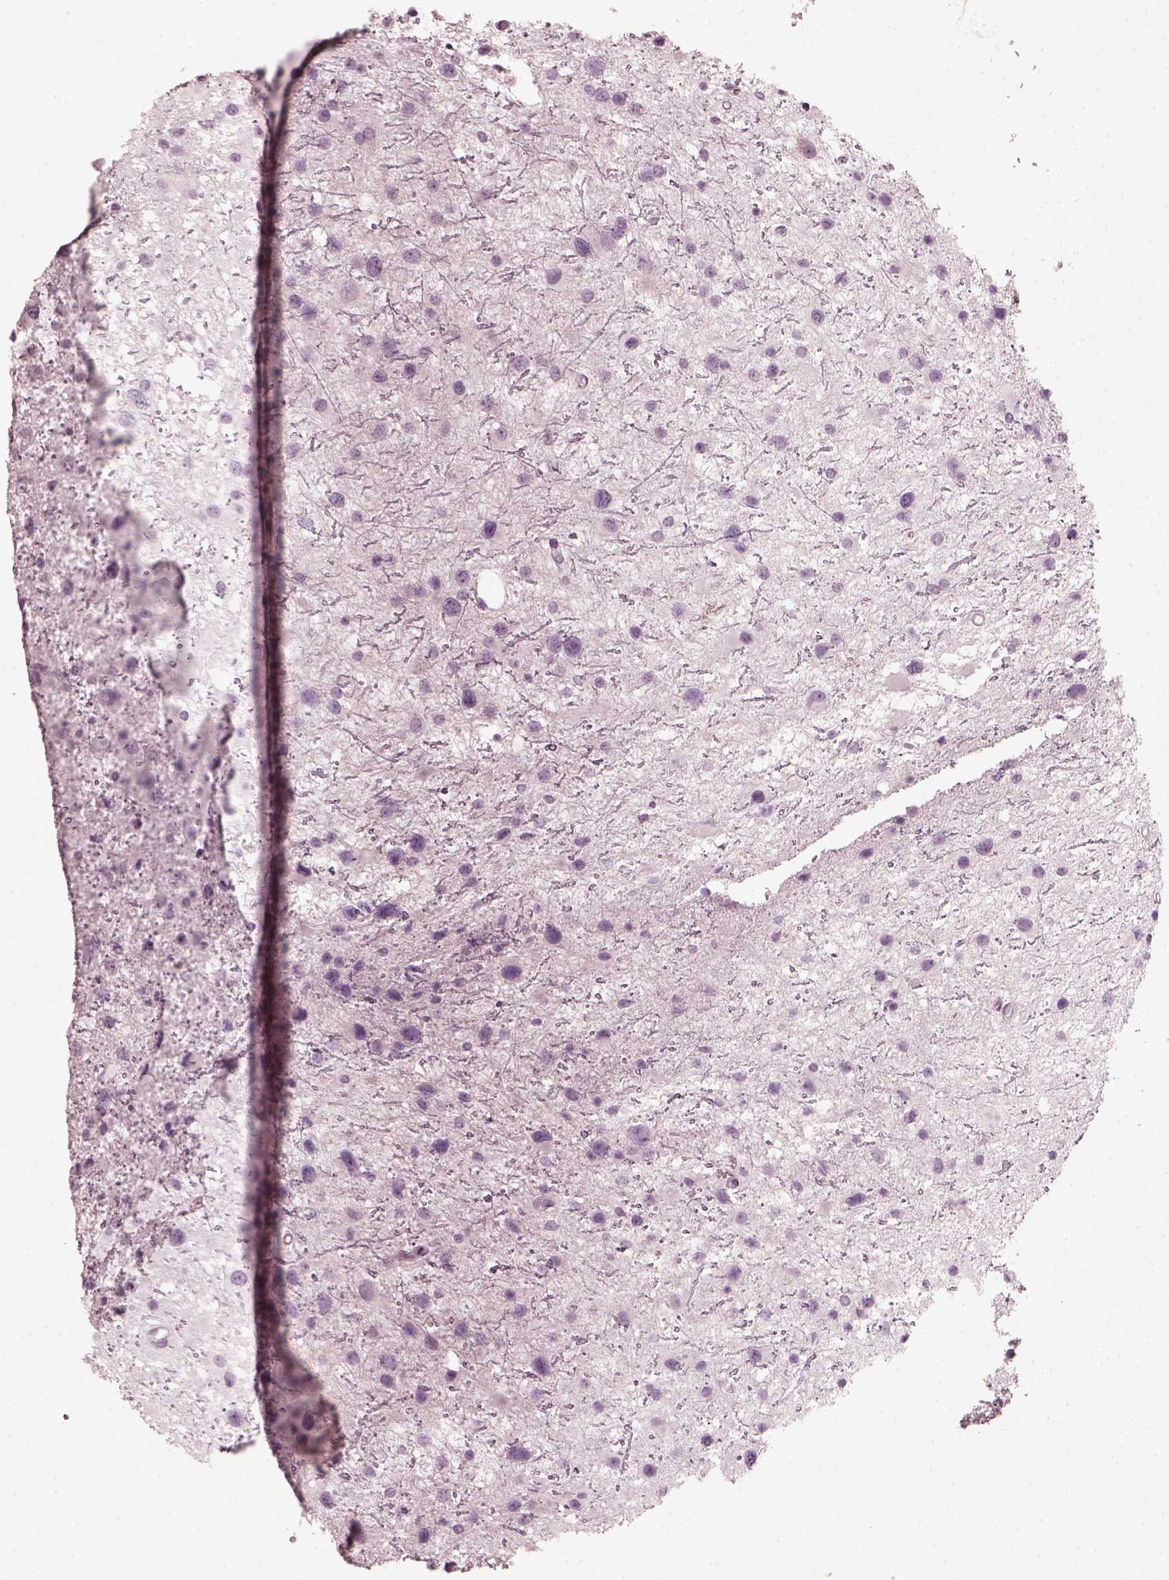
{"staining": {"intensity": "negative", "quantity": "none", "location": "none"}, "tissue": "glioma", "cell_type": "Tumor cells", "image_type": "cancer", "snomed": [{"axis": "morphology", "description": "Glioma, malignant, Low grade"}, {"axis": "topography", "description": "Brain"}], "caption": "Immunohistochemistry (IHC) histopathology image of low-grade glioma (malignant) stained for a protein (brown), which displays no expression in tumor cells.", "gene": "SAXO2", "patient": {"sex": "female", "age": 32}}